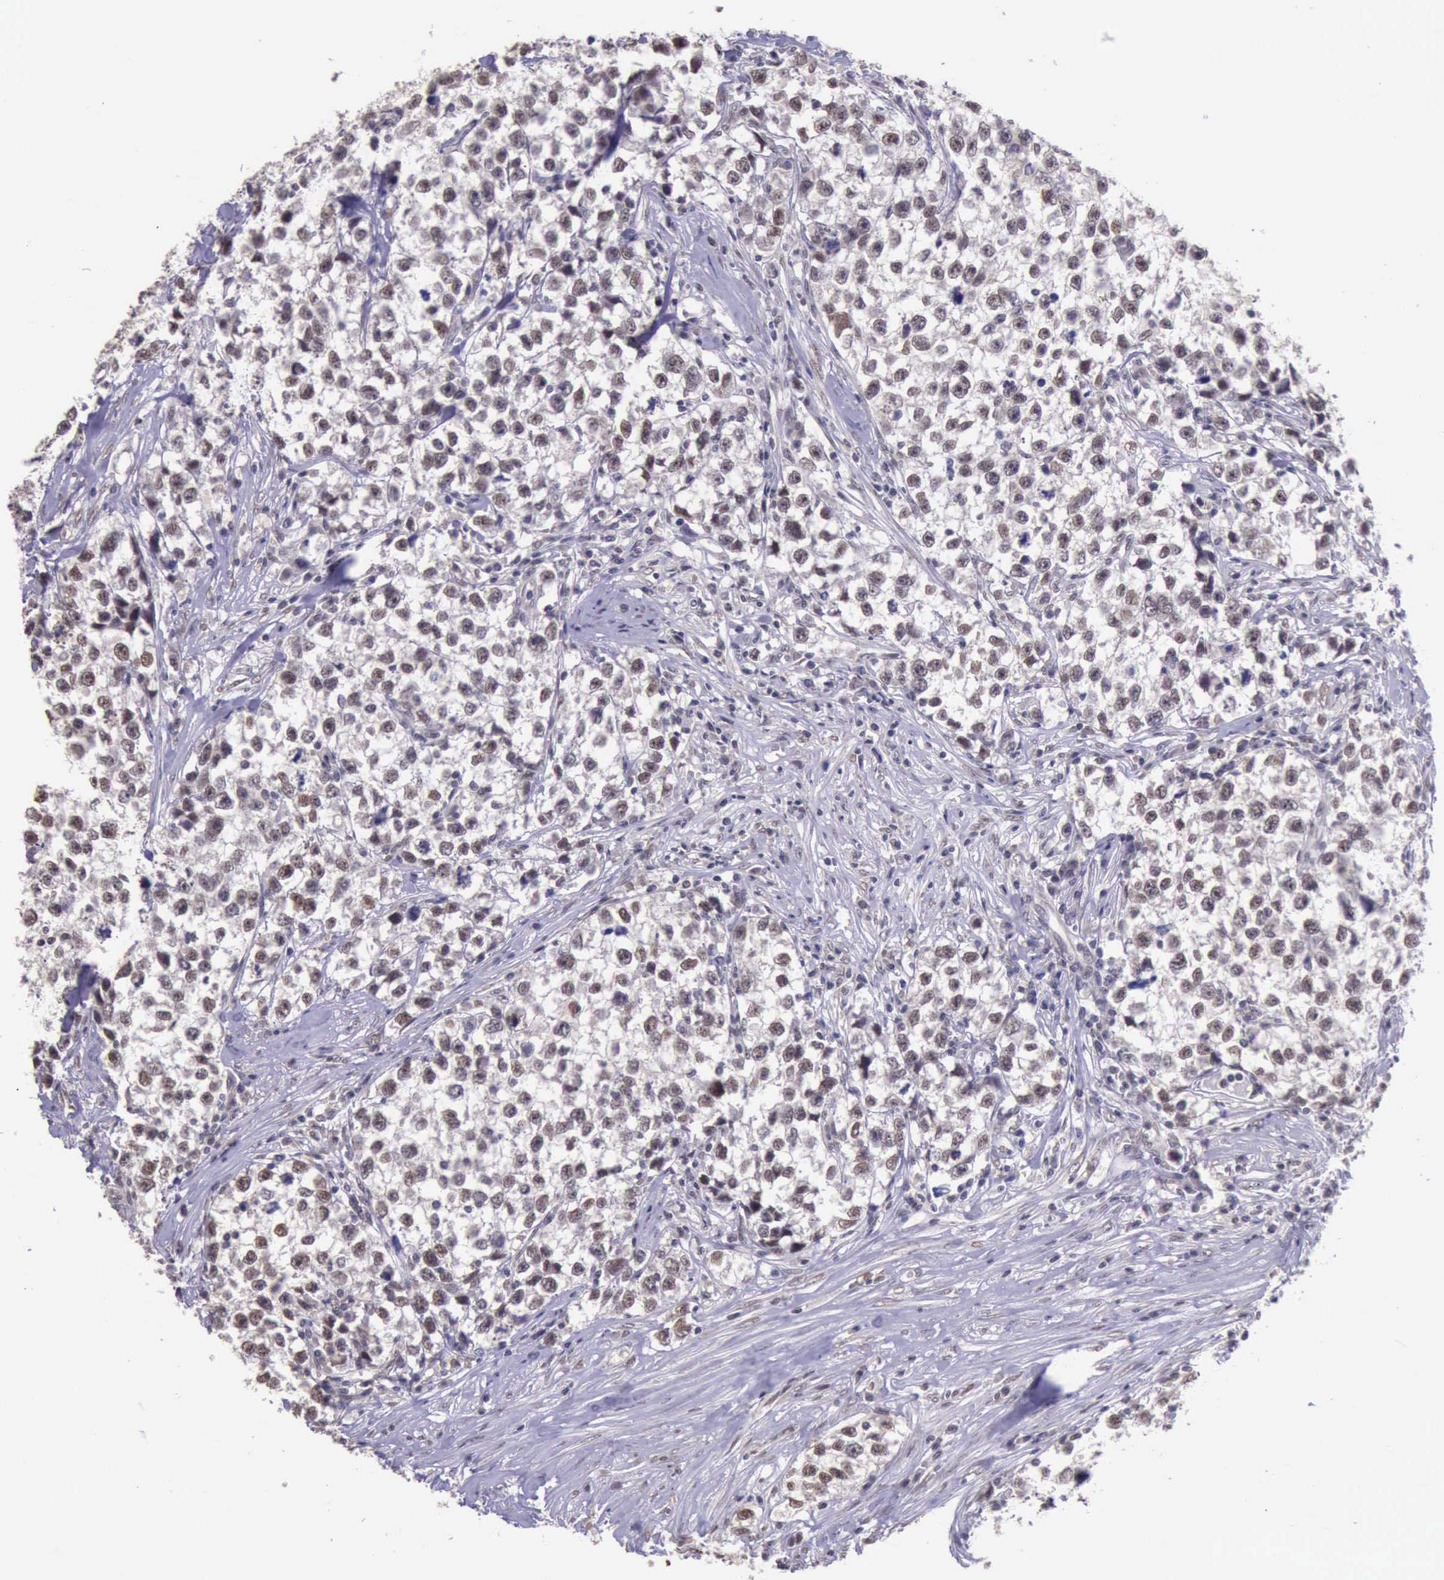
{"staining": {"intensity": "moderate", "quantity": ">75%", "location": "nuclear"}, "tissue": "testis cancer", "cell_type": "Tumor cells", "image_type": "cancer", "snomed": [{"axis": "morphology", "description": "Seminoma, NOS"}, {"axis": "morphology", "description": "Carcinoma, Embryonal, NOS"}, {"axis": "topography", "description": "Testis"}], "caption": "Protein analysis of testis cancer tissue reveals moderate nuclear expression in about >75% of tumor cells. (Brightfield microscopy of DAB IHC at high magnification).", "gene": "PRPF39", "patient": {"sex": "male", "age": 30}}